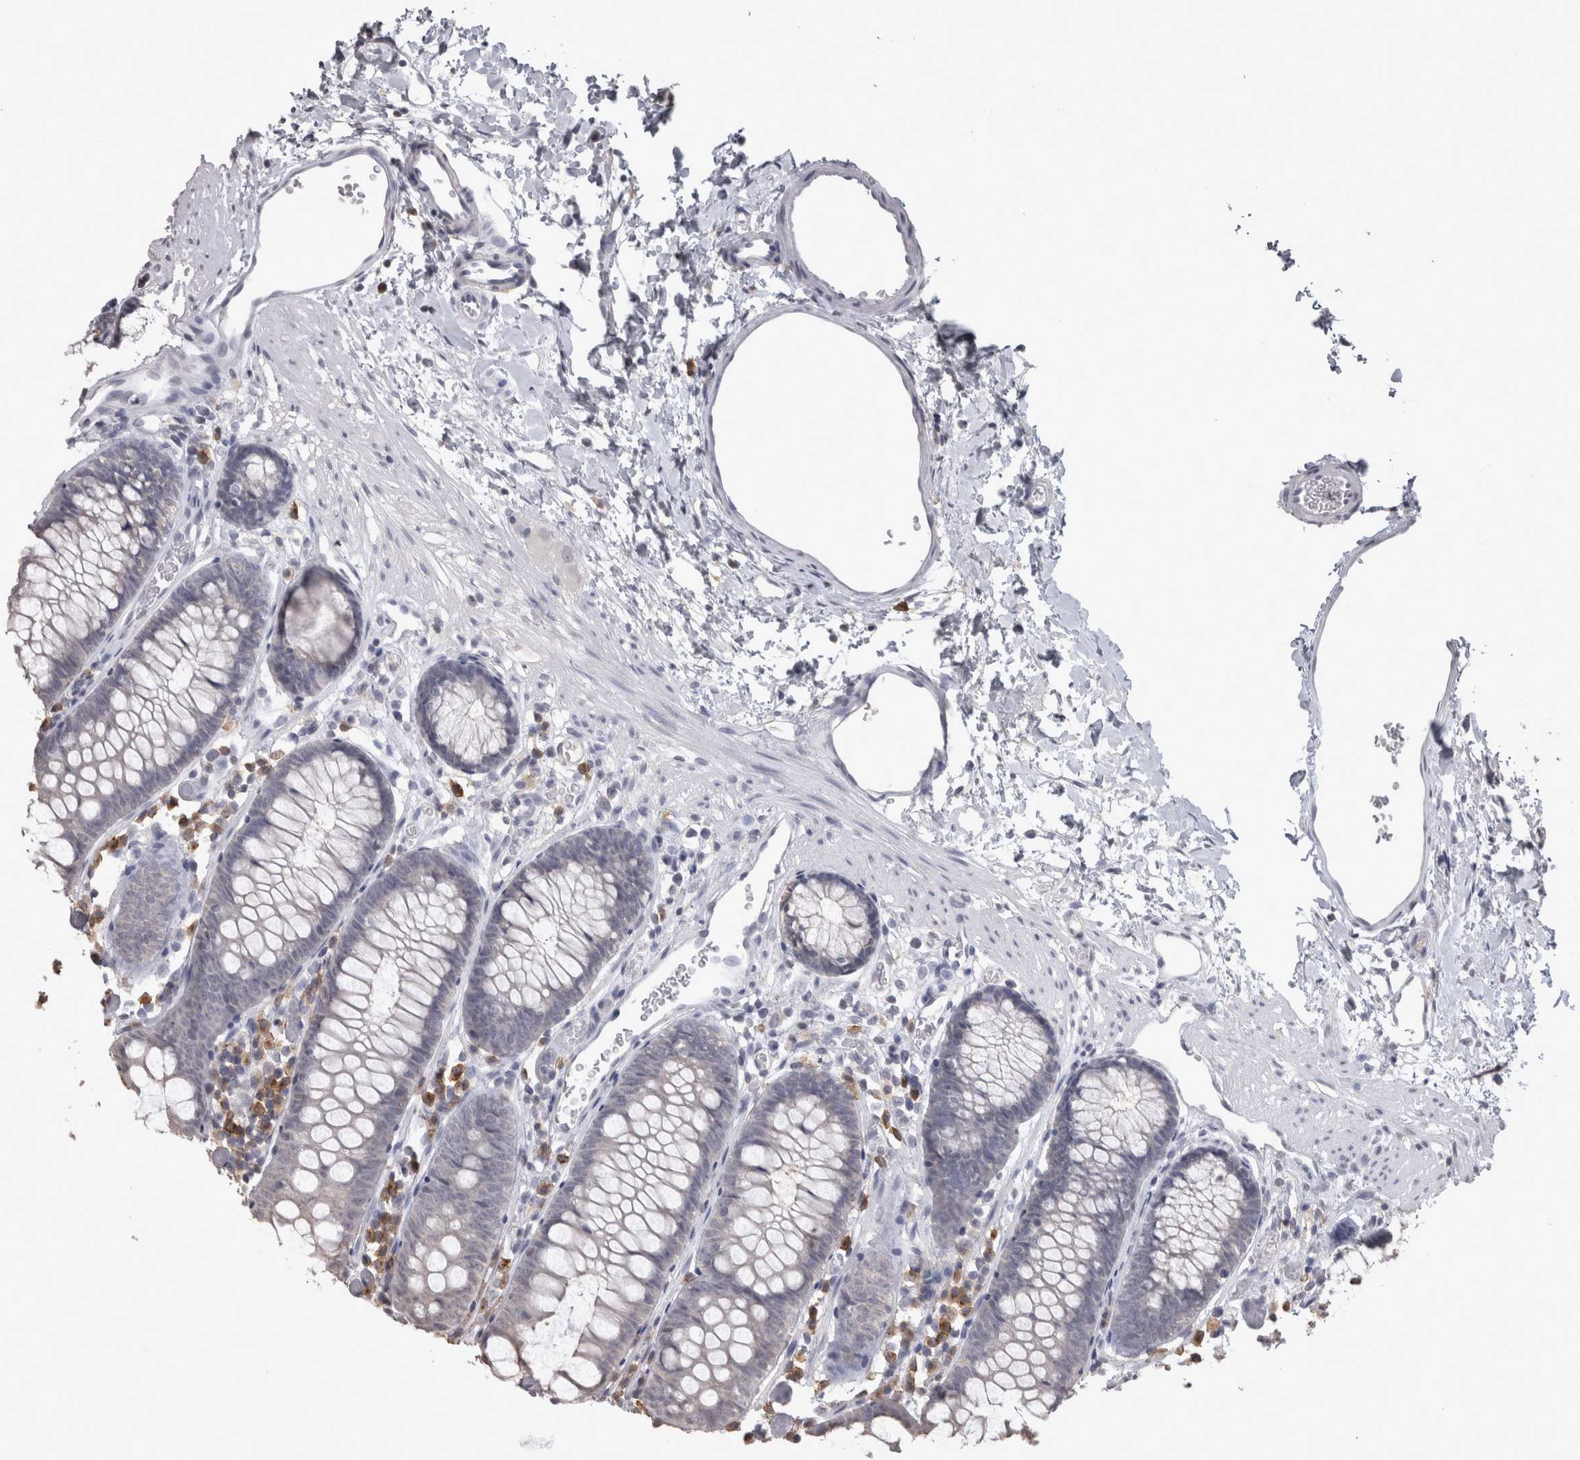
{"staining": {"intensity": "negative", "quantity": "none", "location": "none"}, "tissue": "colon", "cell_type": "Endothelial cells", "image_type": "normal", "snomed": [{"axis": "morphology", "description": "Normal tissue, NOS"}, {"axis": "topography", "description": "Colon"}], "caption": "DAB (3,3'-diaminobenzidine) immunohistochemical staining of benign colon exhibits no significant staining in endothelial cells.", "gene": "LAX1", "patient": {"sex": "male", "age": 14}}